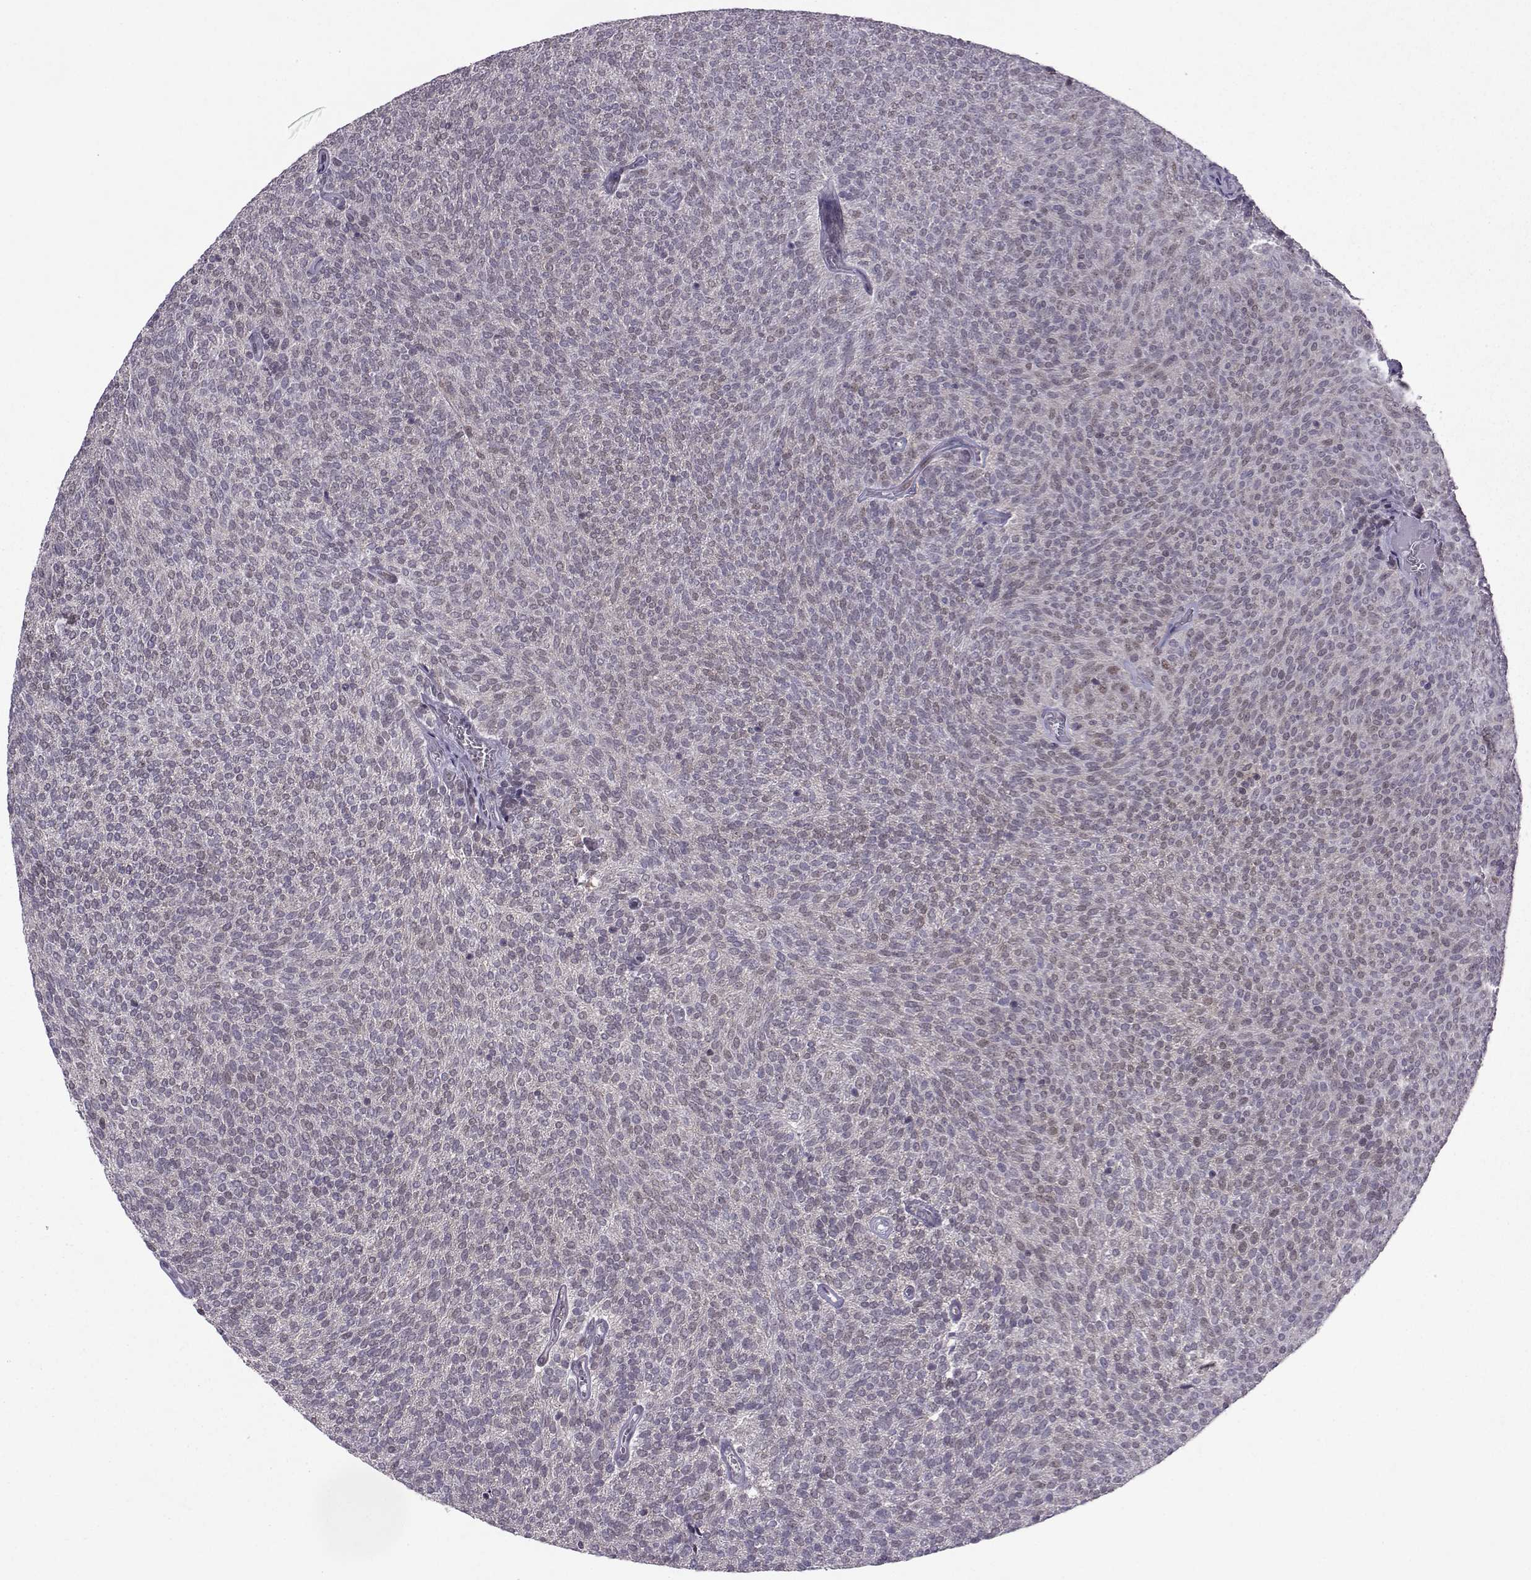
{"staining": {"intensity": "moderate", "quantity": "<25%", "location": "nuclear"}, "tissue": "urothelial cancer", "cell_type": "Tumor cells", "image_type": "cancer", "snomed": [{"axis": "morphology", "description": "Urothelial carcinoma, Low grade"}, {"axis": "topography", "description": "Urinary bladder"}], "caption": "Low-grade urothelial carcinoma stained with DAB (3,3'-diaminobenzidine) IHC shows low levels of moderate nuclear positivity in about <25% of tumor cells.", "gene": "CDK4", "patient": {"sex": "male", "age": 77}}